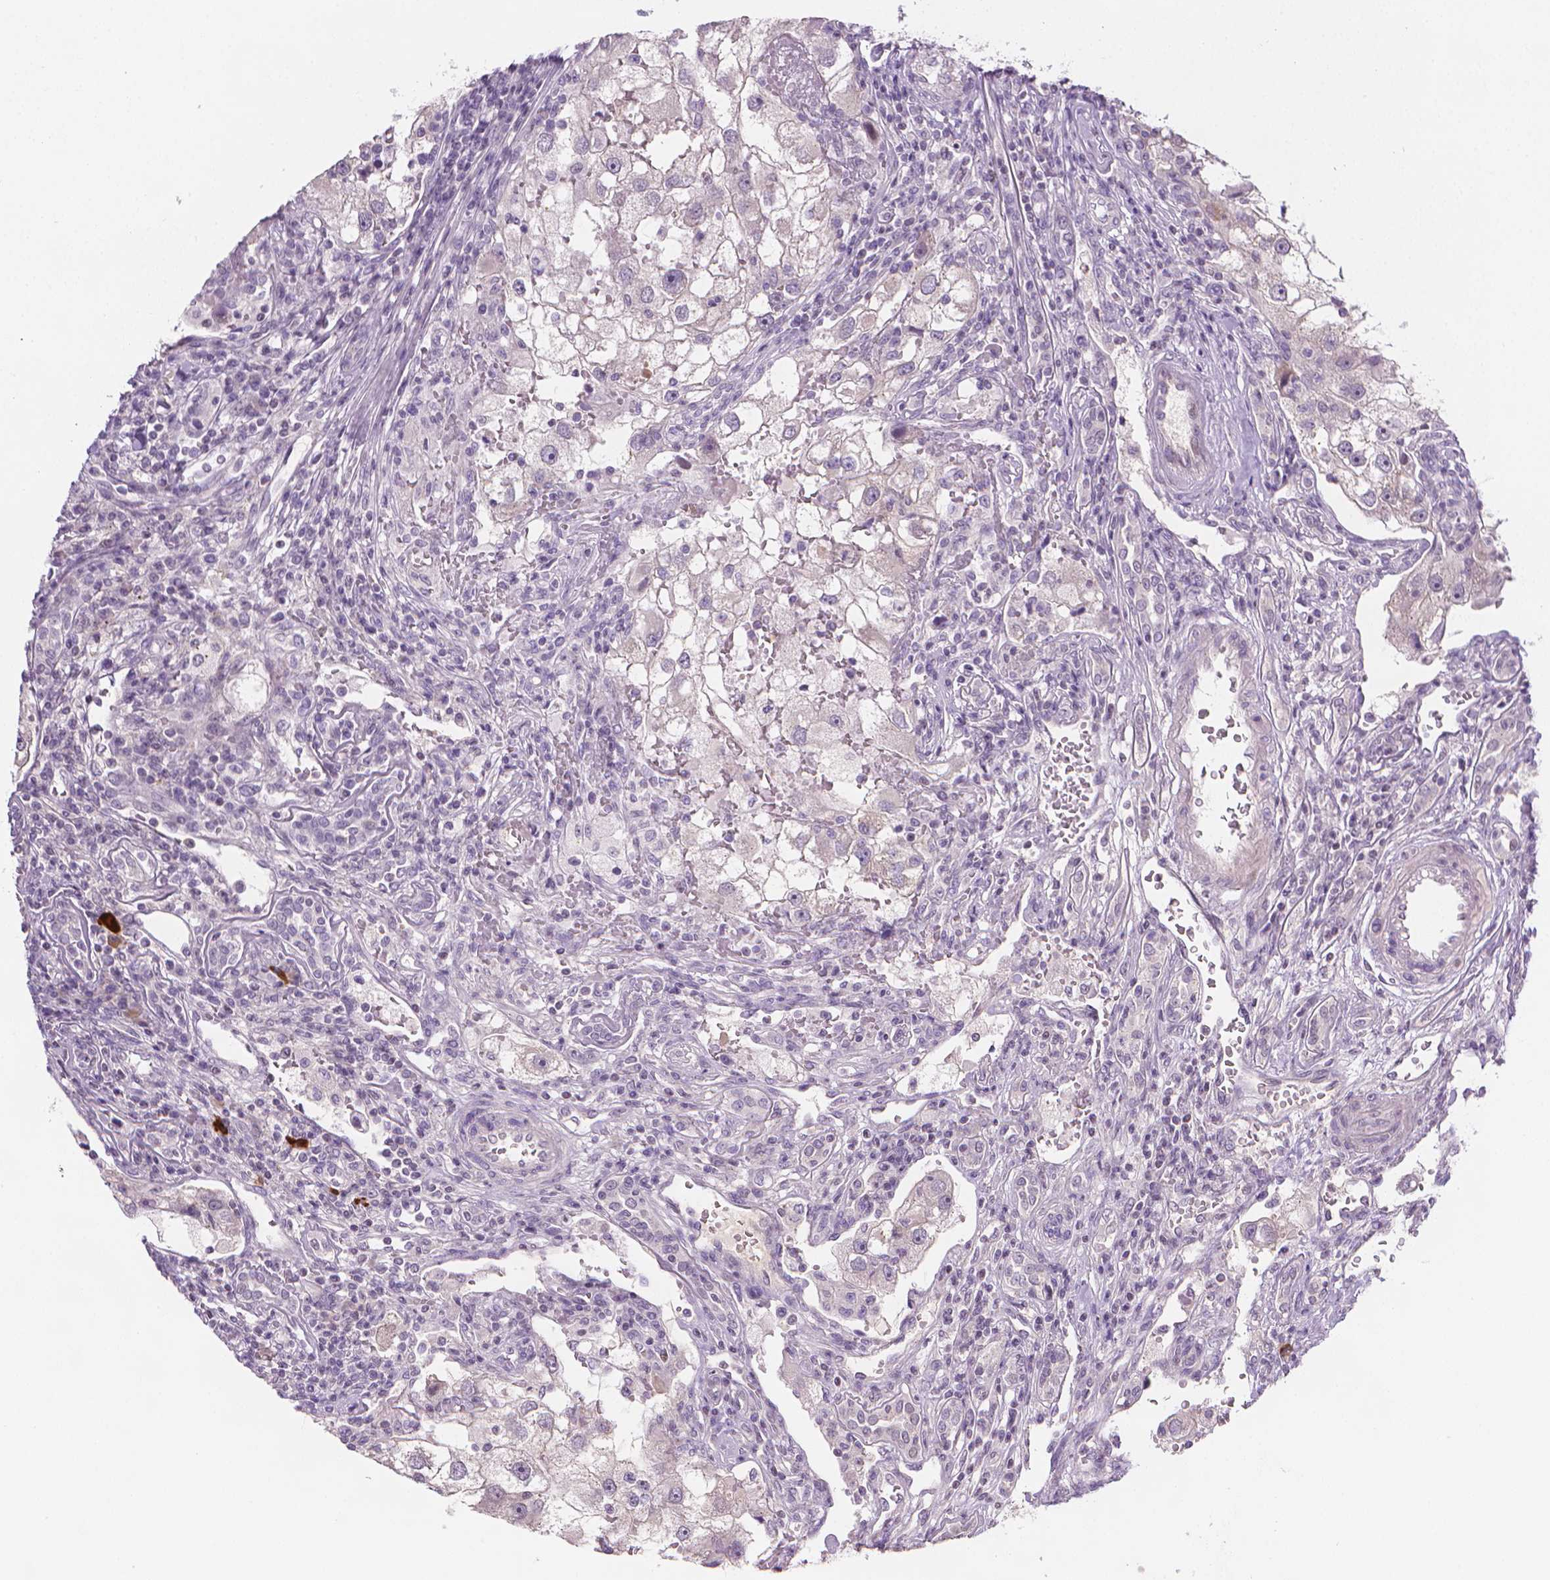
{"staining": {"intensity": "negative", "quantity": "none", "location": "none"}, "tissue": "renal cancer", "cell_type": "Tumor cells", "image_type": "cancer", "snomed": [{"axis": "morphology", "description": "Adenocarcinoma, NOS"}, {"axis": "topography", "description": "Kidney"}], "caption": "Adenocarcinoma (renal) stained for a protein using IHC reveals no positivity tumor cells.", "gene": "NCAN", "patient": {"sex": "male", "age": 63}}